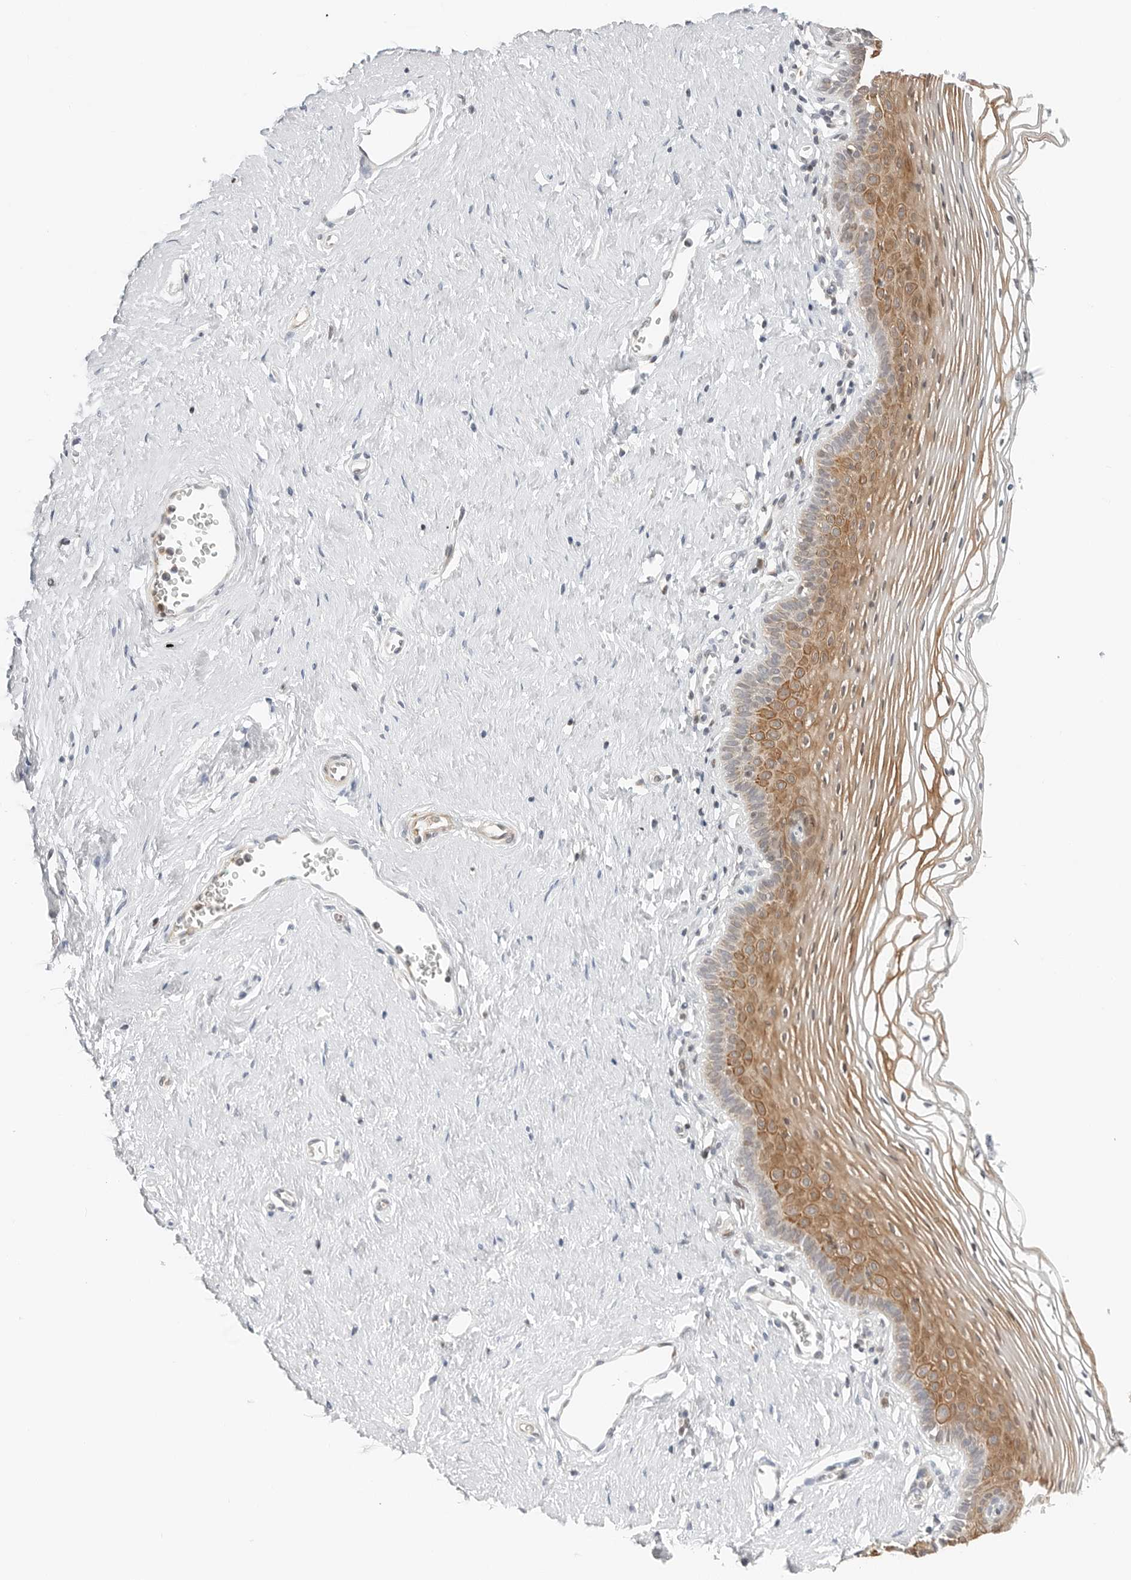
{"staining": {"intensity": "moderate", "quantity": ">75%", "location": "cytoplasmic/membranous"}, "tissue": "vagina", "cell_type": "Squamous epithelial cells", "image_type": "normal", "snomed": [{"axis": "morphology", "description": "Normal tissue, NOS"}, {"axis": "topography", "description": "Vagina"}], "caption": "Immunohistochemistry (DAB) staining of unremarkable vagina demonstrates moderate cytoplasmic/membranous protein positivity in approximately >75% of squamous epithelial cells. Using DAB (brown) and hematoxylin (blue) stains, captured at high magnification using brightfield microscopy.", "gene": "DYRK4", "patient": {"sex": "female", "age": 32}}